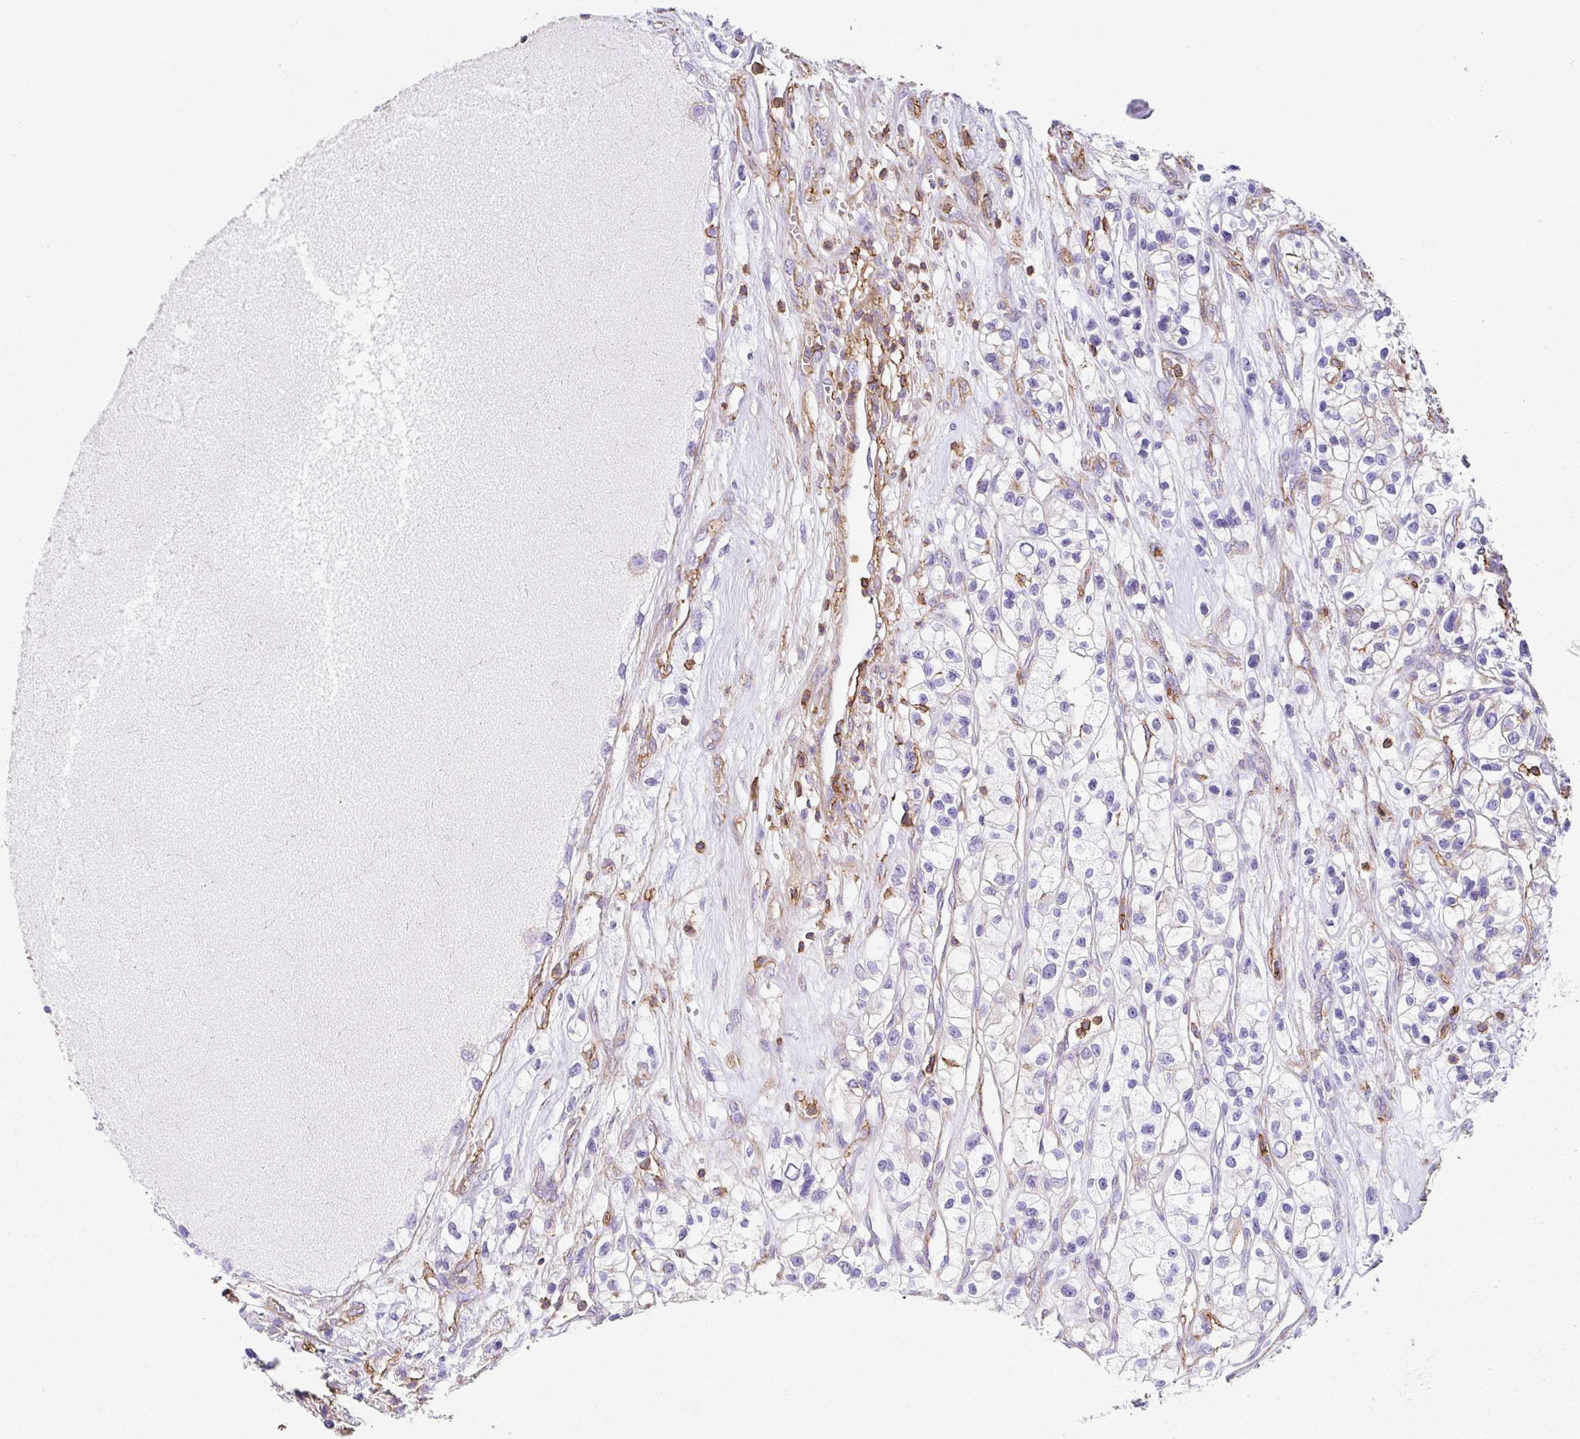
{"staining": {"intensity": "negative", "quantity": "none", "location": "none"}, "tissue": "renal cancer", "cell_type": "Tumor cells", "image_type": "cancer", "snomed": [{"axis": "morphology", "description": "Adenocarcinoma, NOS"}, {"axis": "topography", "description": "Kidney"}], "caption": "This is an immunohistochemistry image of adenocarcinoma (renal). There is no expression in tumor cells.", "gene": "MTTP", "patient": {"sex": "female", "age": 57}}